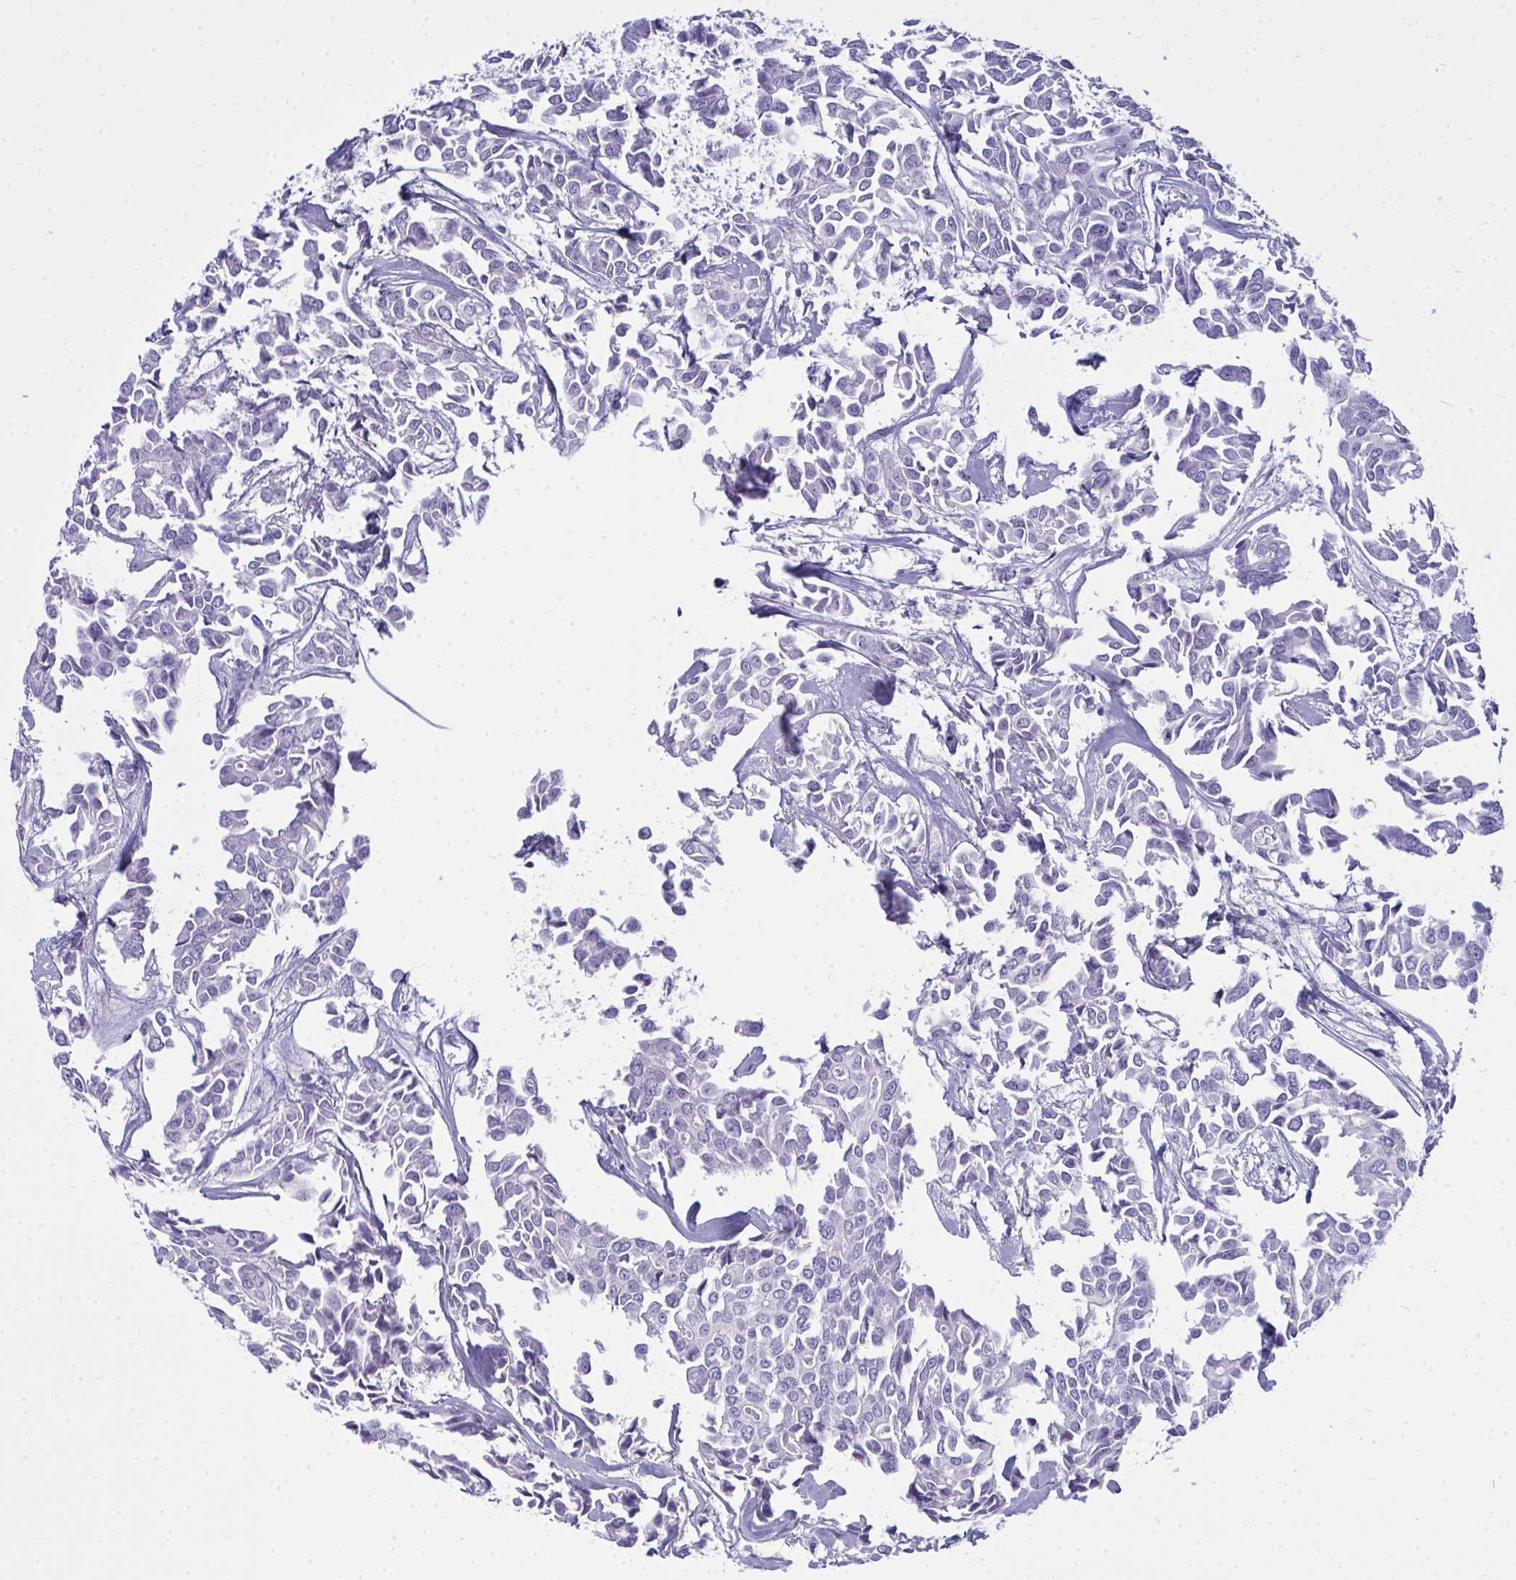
{"staining": {"intensity": "negative", "quantity": "none", "location": "none"}, "tissue": "breast cancer", "cell_type": "Tumor cells", "image_type": "cancer", "snomed": [{"axis": "morphology", "description": "Duct carcinoma"}, {"axis": "topography", "description": "Breast"}], "caption": "Immunohistochemistry micrograph of neoplastic tissue: breast cancer (infiltrating ductal carcinoma) stained with DAB (3,3'-diaminobenzidine) reveals no significant protein positivity in tumor cells. (DAB (3,3'-diaminobenzidine) immunohistochemistry (IHC) visualized using brightfield microscopy, high magnification).", "gene": "SERPINB10", "patient": {"sex": "female", "age": 54}}